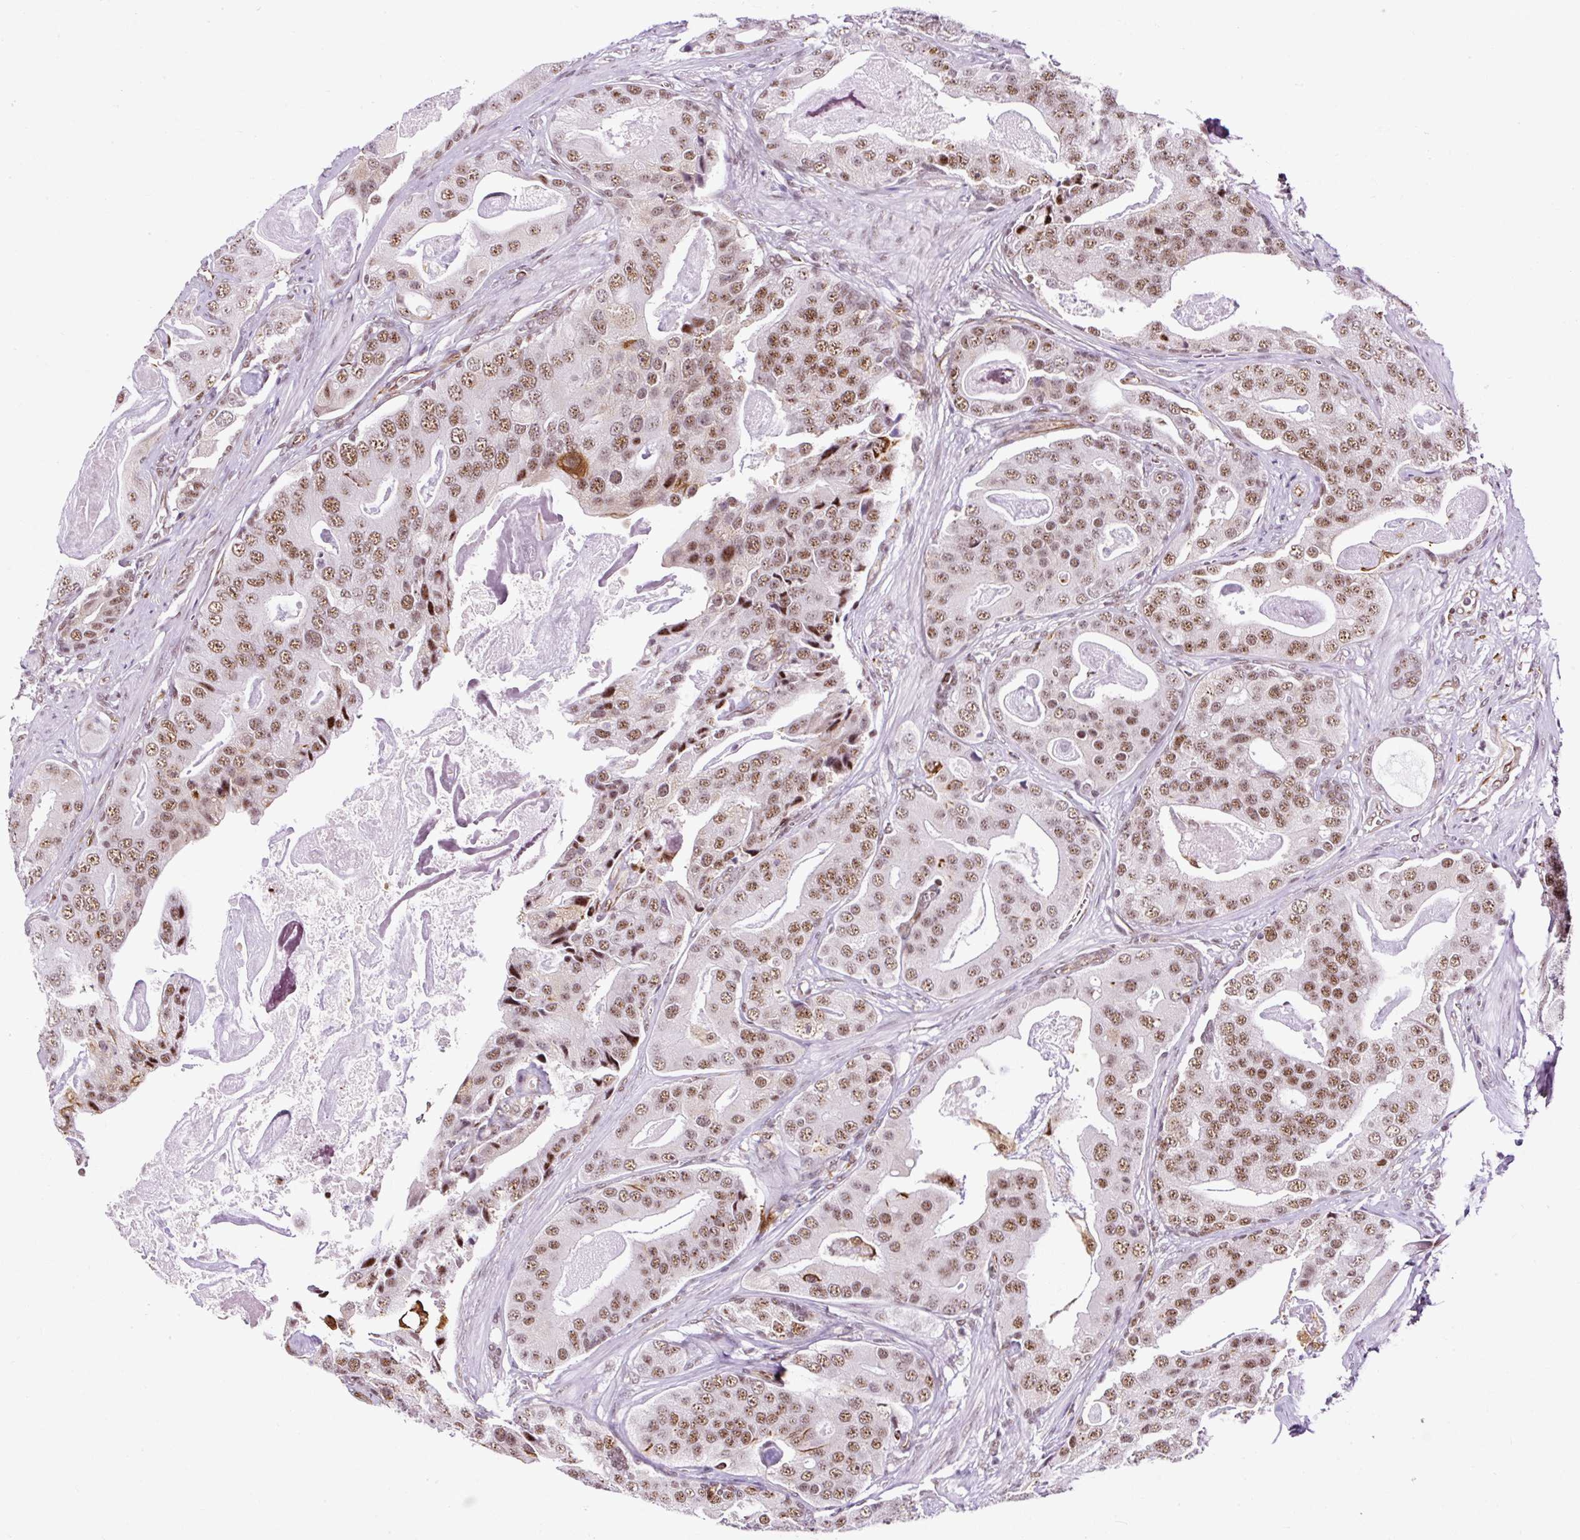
{"staining": {"intensity": "moderate", "quantity": ">75%", "location": "nuclear"}, "tissue": "prostate cancer", "cell_type": "Tumor cells", "image_type": "cancer", "snomed": [{"axis": "morphology", "description": "Adenocarcinoma, High grade"}, {"axis": "topography", "description": "Prostate"}], "caption": "IHC photomicrograph of prostate cancer stained for a protein (brown), which exhibits medium levels of moderate nuclear staining in about >75% of tumor cells.", "gene": "LUC7L2", "patient": {"sex": "male", "age": 71}}